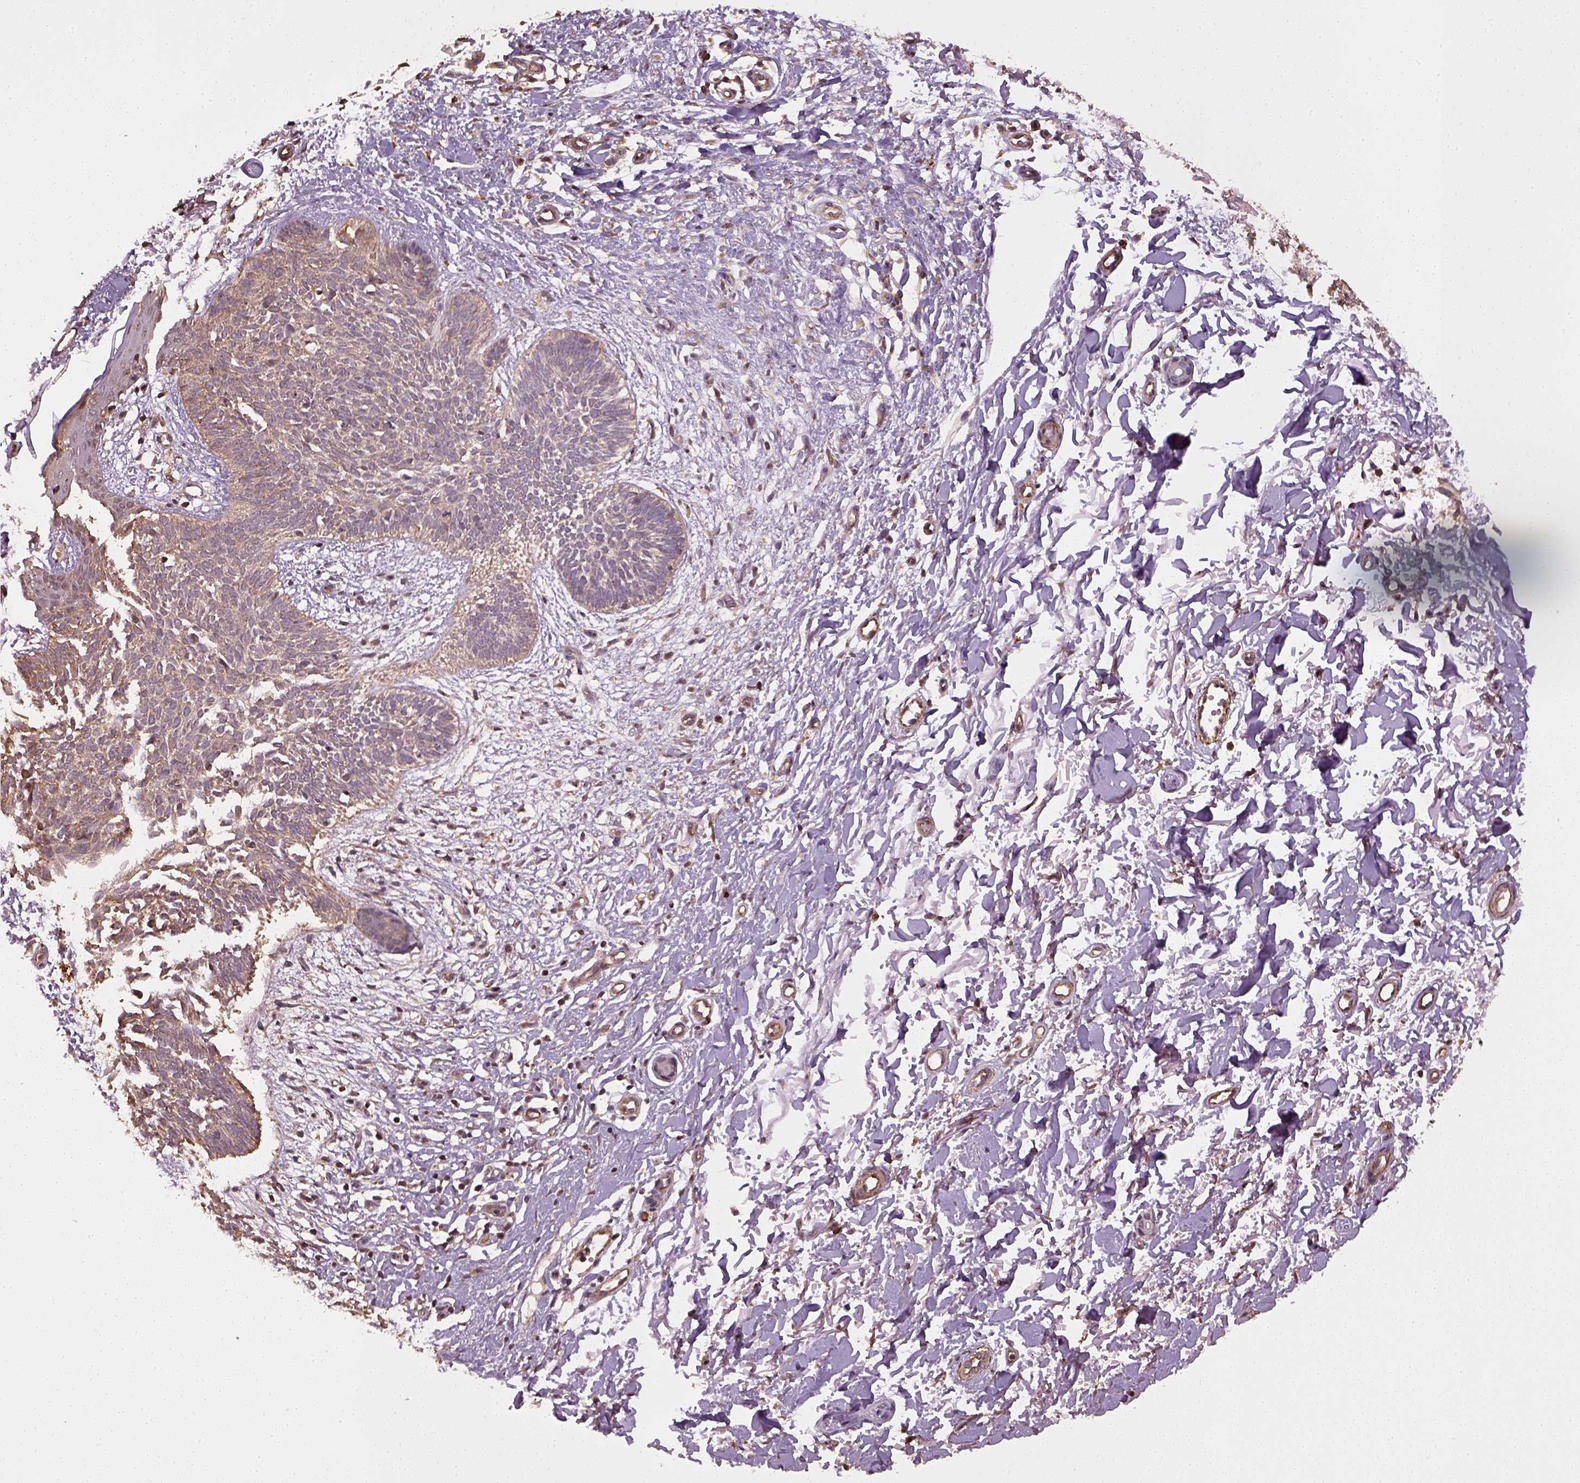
{"staining": {"intensity": "weak", "quantity": "25%-75%", "location": "cytoplasmic/membranous"}, "tissue": "skin cancer", "cell_type": "Tumor cells", "image_type": "cancer", "snomed": [{"axis": "morphology", "description": "Basal cell carcinoma"}, {"axis": "topography", "description": "Skin"}], "caption": "Protein analysis of skin cancer tissue exhibits weak cytoplasmic/membranous positivity in approximately 25%-75% of tumor cells.", "gene": "TPRG1", "patient": {"sex": "female", "age": 84}}